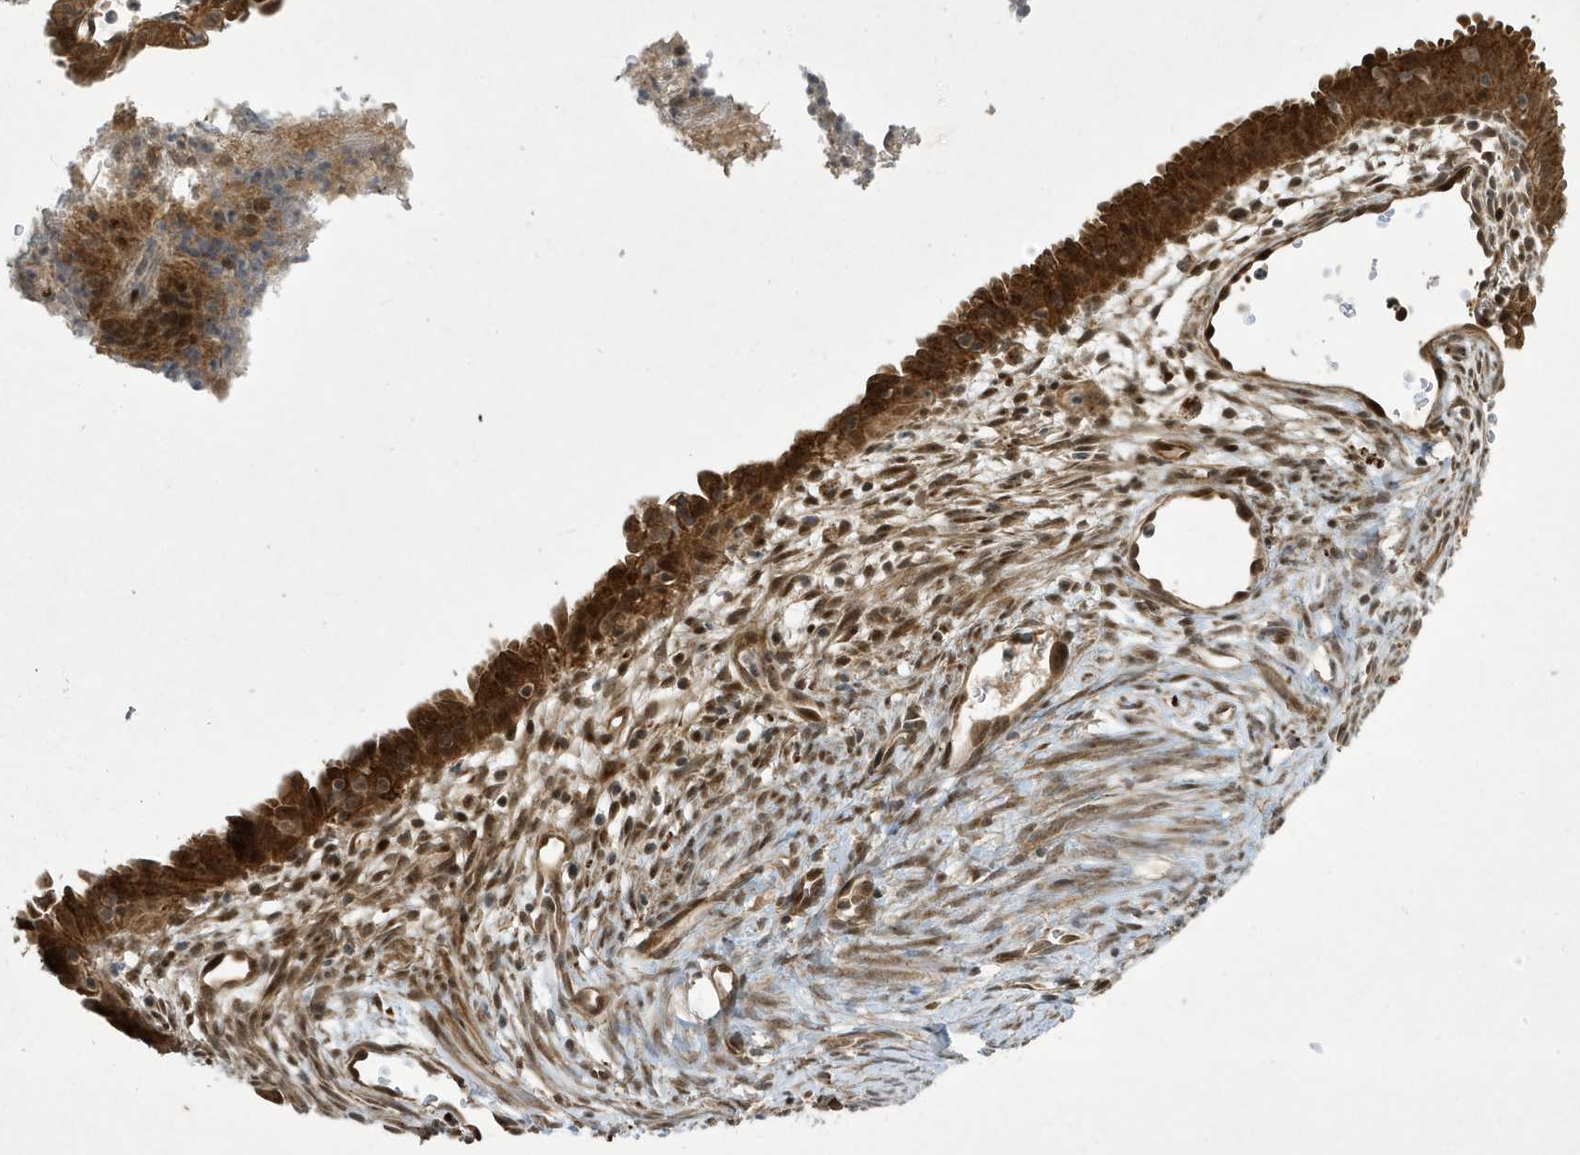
{"staining": {"intensity": "moderate", "quantity": ">75%", "location": "cytoplasmic/membranous,nuclear"}, "tissue": "endometrial cancer", "cell_type": "Tumor cells", "image_type": "cancer", "snomed": [{"axis": "morphology", "description": "Adenocarcinoma, NOS"}, {"axis": "topography", "description": "Endometrium"}], "caption": "Protein expression analysis of endometrial cancer (adenocarcinoma) displays moderate cytoplasmic/membranous and nuclear positivity in approximately >75% of tumor cells. (Brightfield microscopy of DAB IHC at high magnification).", "gene": "NCOA7", "patient": {"sex": "female", "age": 51}}